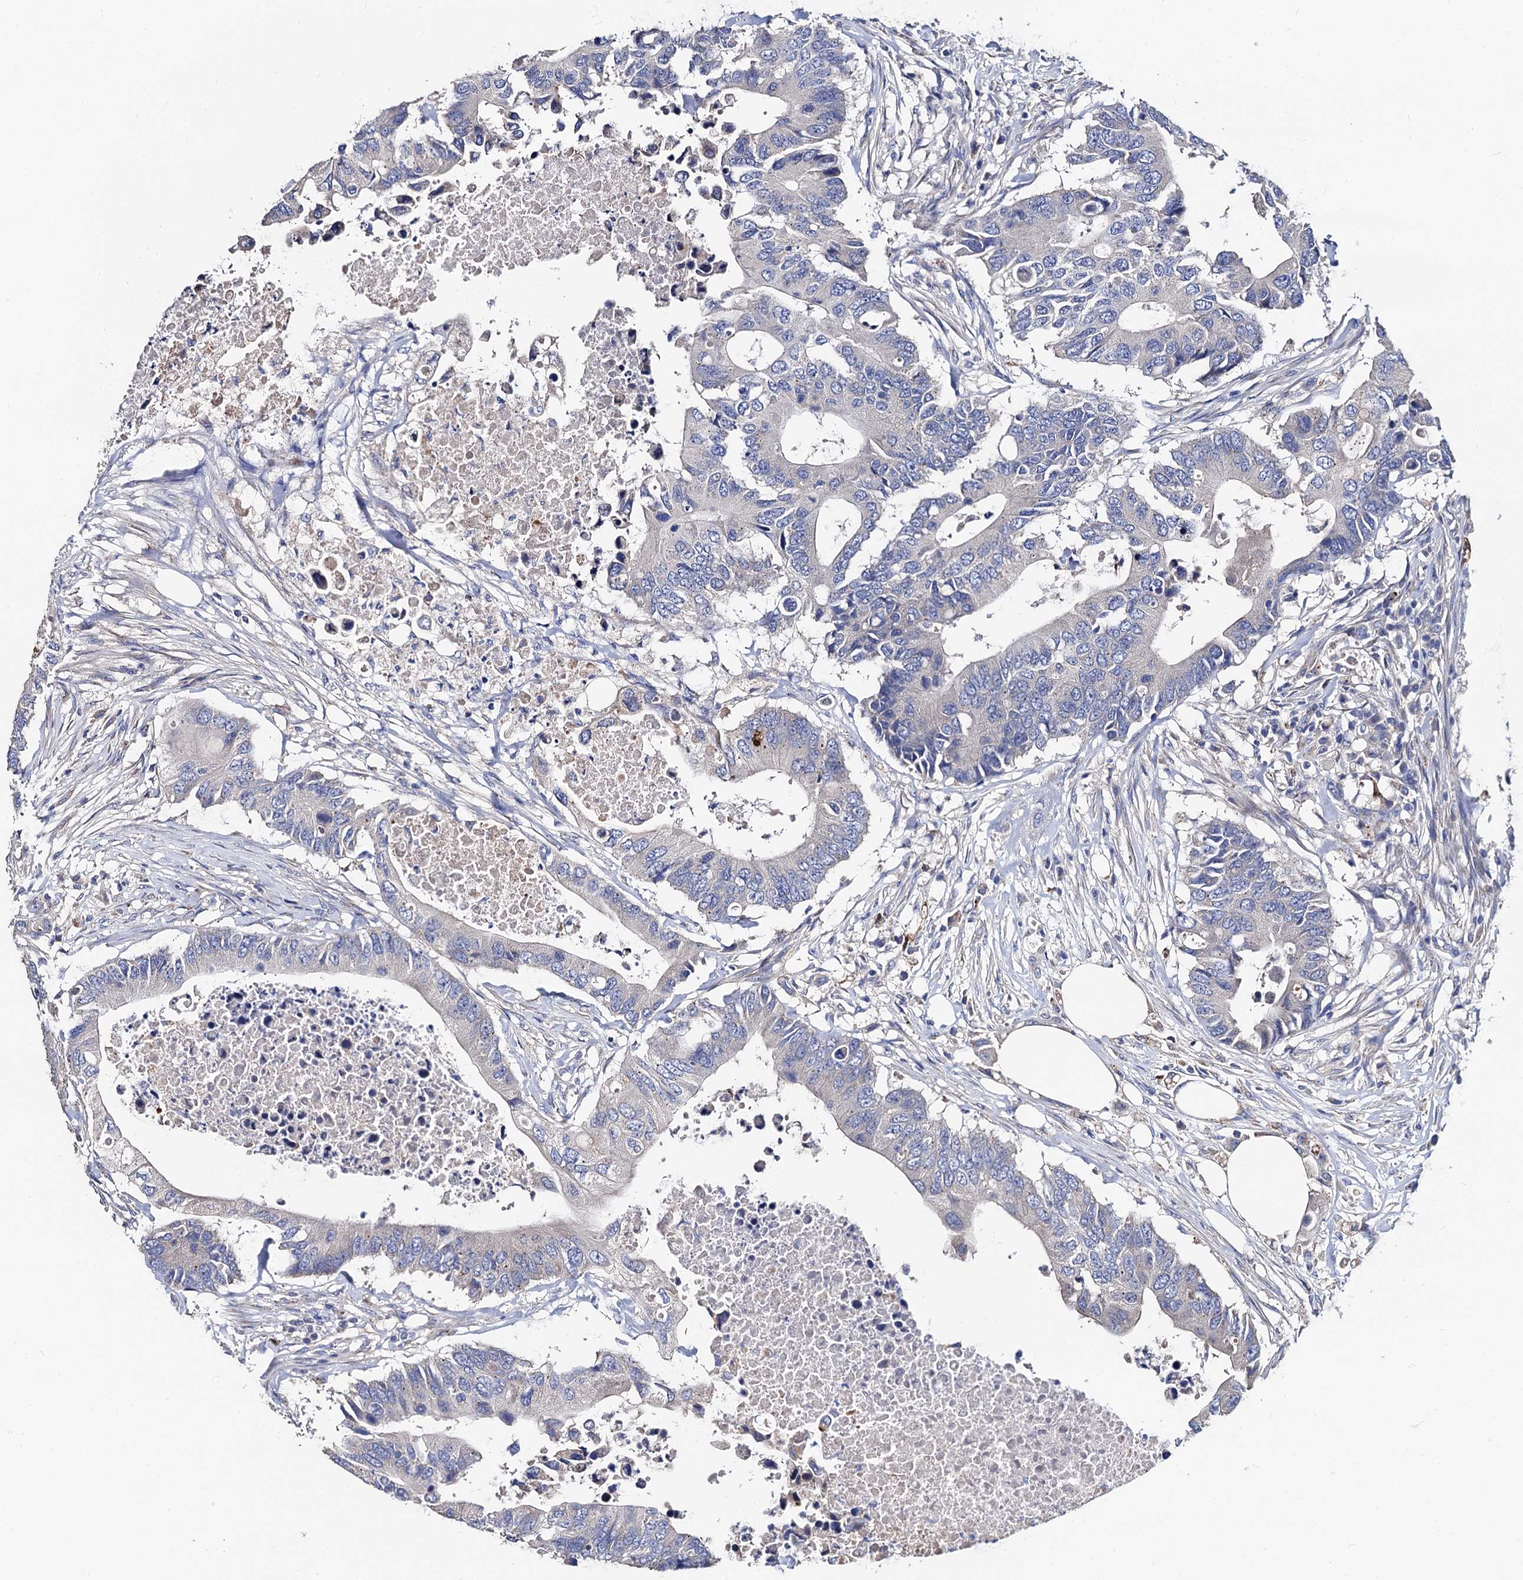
{"staining": {"intensity": "negative", "quantity": "none", "location": "none"}, "tissue": "colorectal cancer", "cell_type": "Tumor cells", "image_type": "cancer", "snomed": [{"axis": "morphology", "description": "Adenocarcinoma, NOS"}, {"axis": "topography", "description": "Colon"}], "caption": "The immunohistochemistry (IHC) histopathology image has no significant staining in tumor cells of colorectal cancer (adenocarcinoma) tissue.", "gene": "FREM3", "patient": {"sex": "male", "age": 71}}